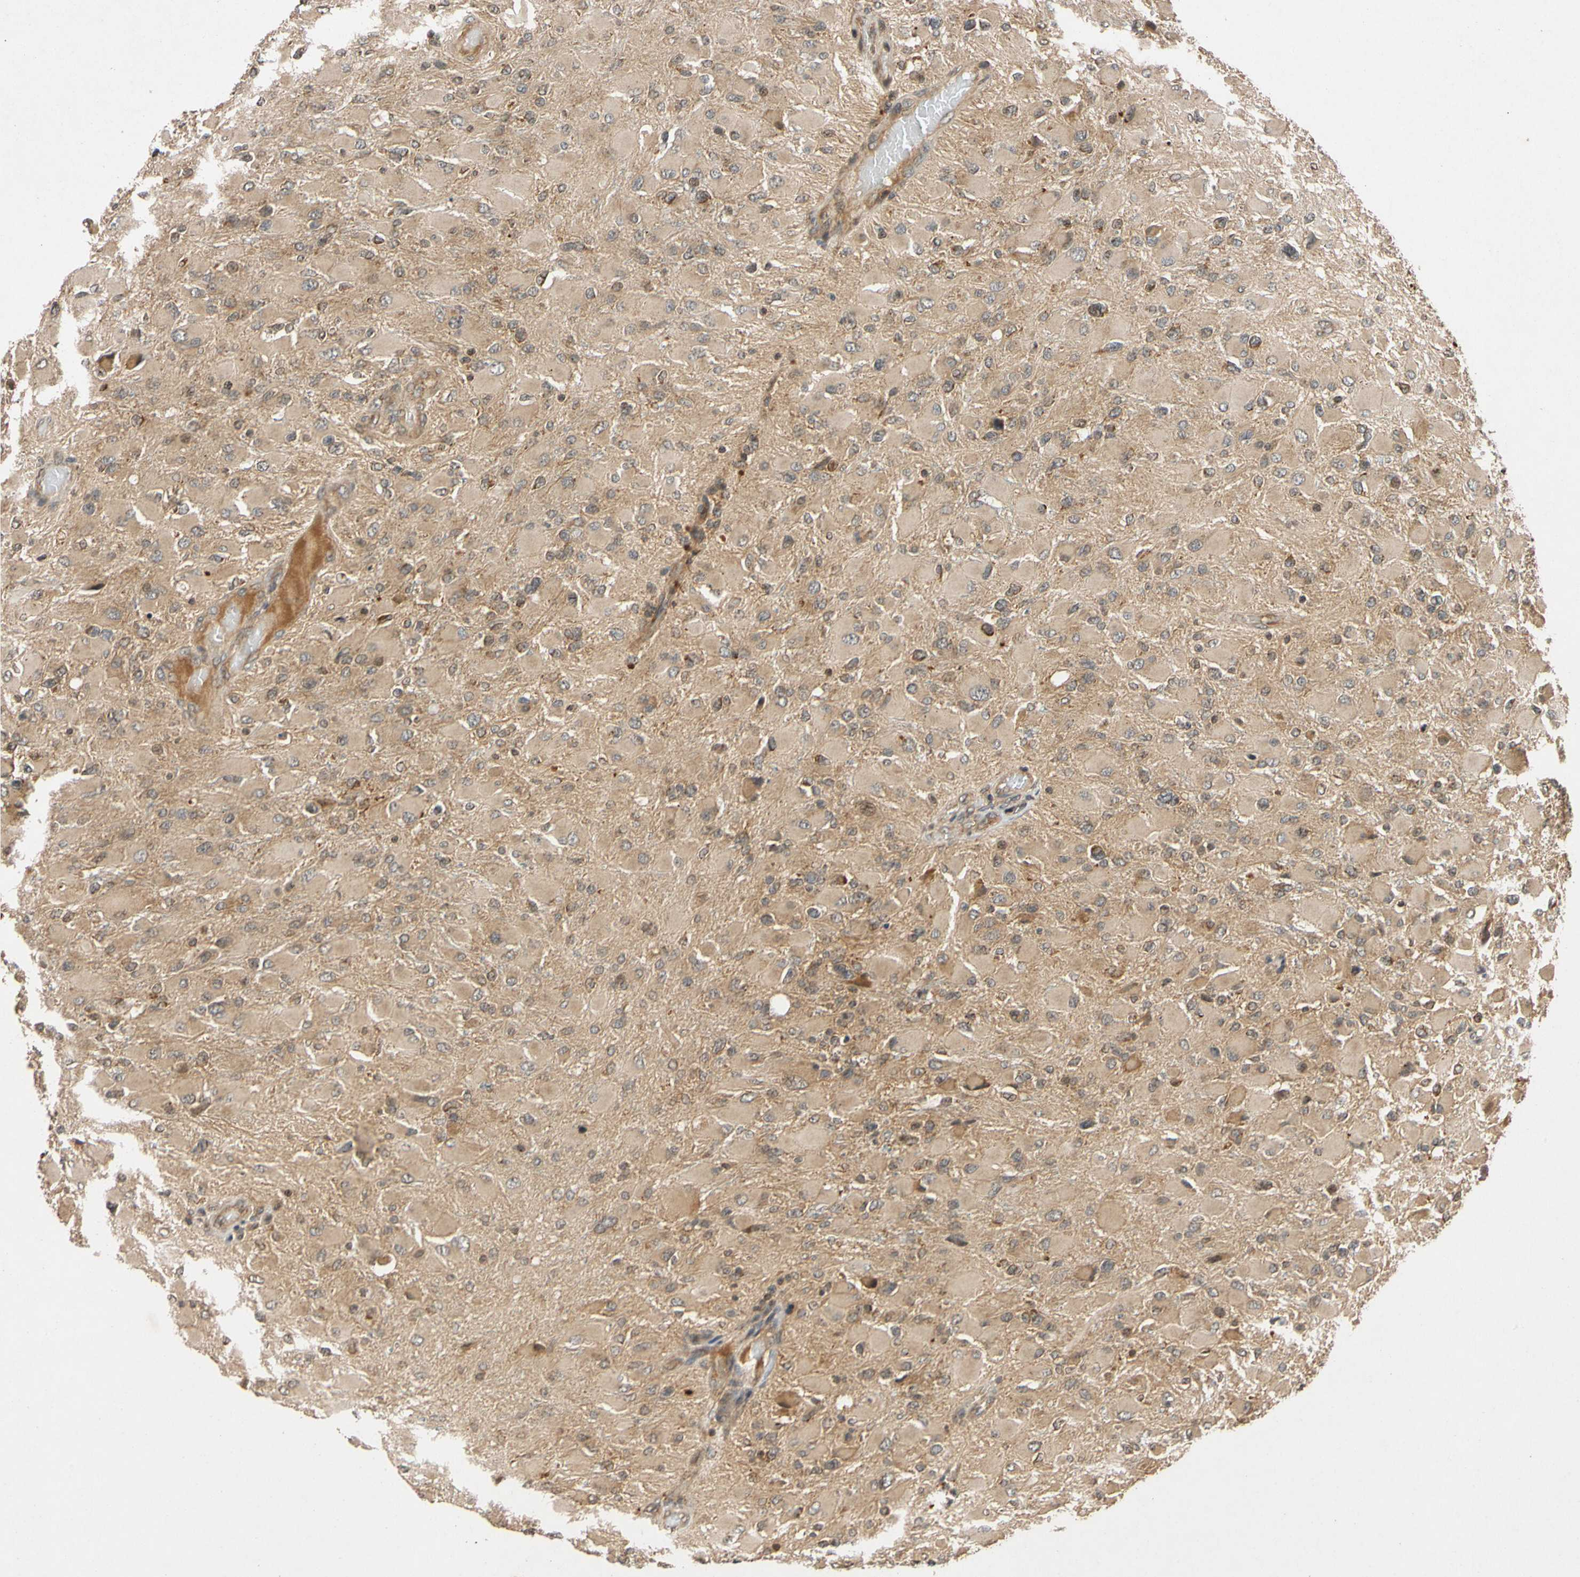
{"staining": {"intensity": "moderate", "quantity": ">75%", "location": "cytoplasmic/membranous"}, "tissue": "glioma", "cell_type": "Tumor cells", "image_type": "cancer", "snomed": [{"axis": "morphology", "description": "Glioma, malignant, High grade"}, {"axis": "topography", "description": "Cerebral cortex"}], "caption": "The immunohistochemical stain labels moderate cytoplasmic/membranous expression in tumor cells of high-grade glioma (malignant) tissue.", "gene": "MRPS22", "patient": {"sex": "female", "age": 36}}